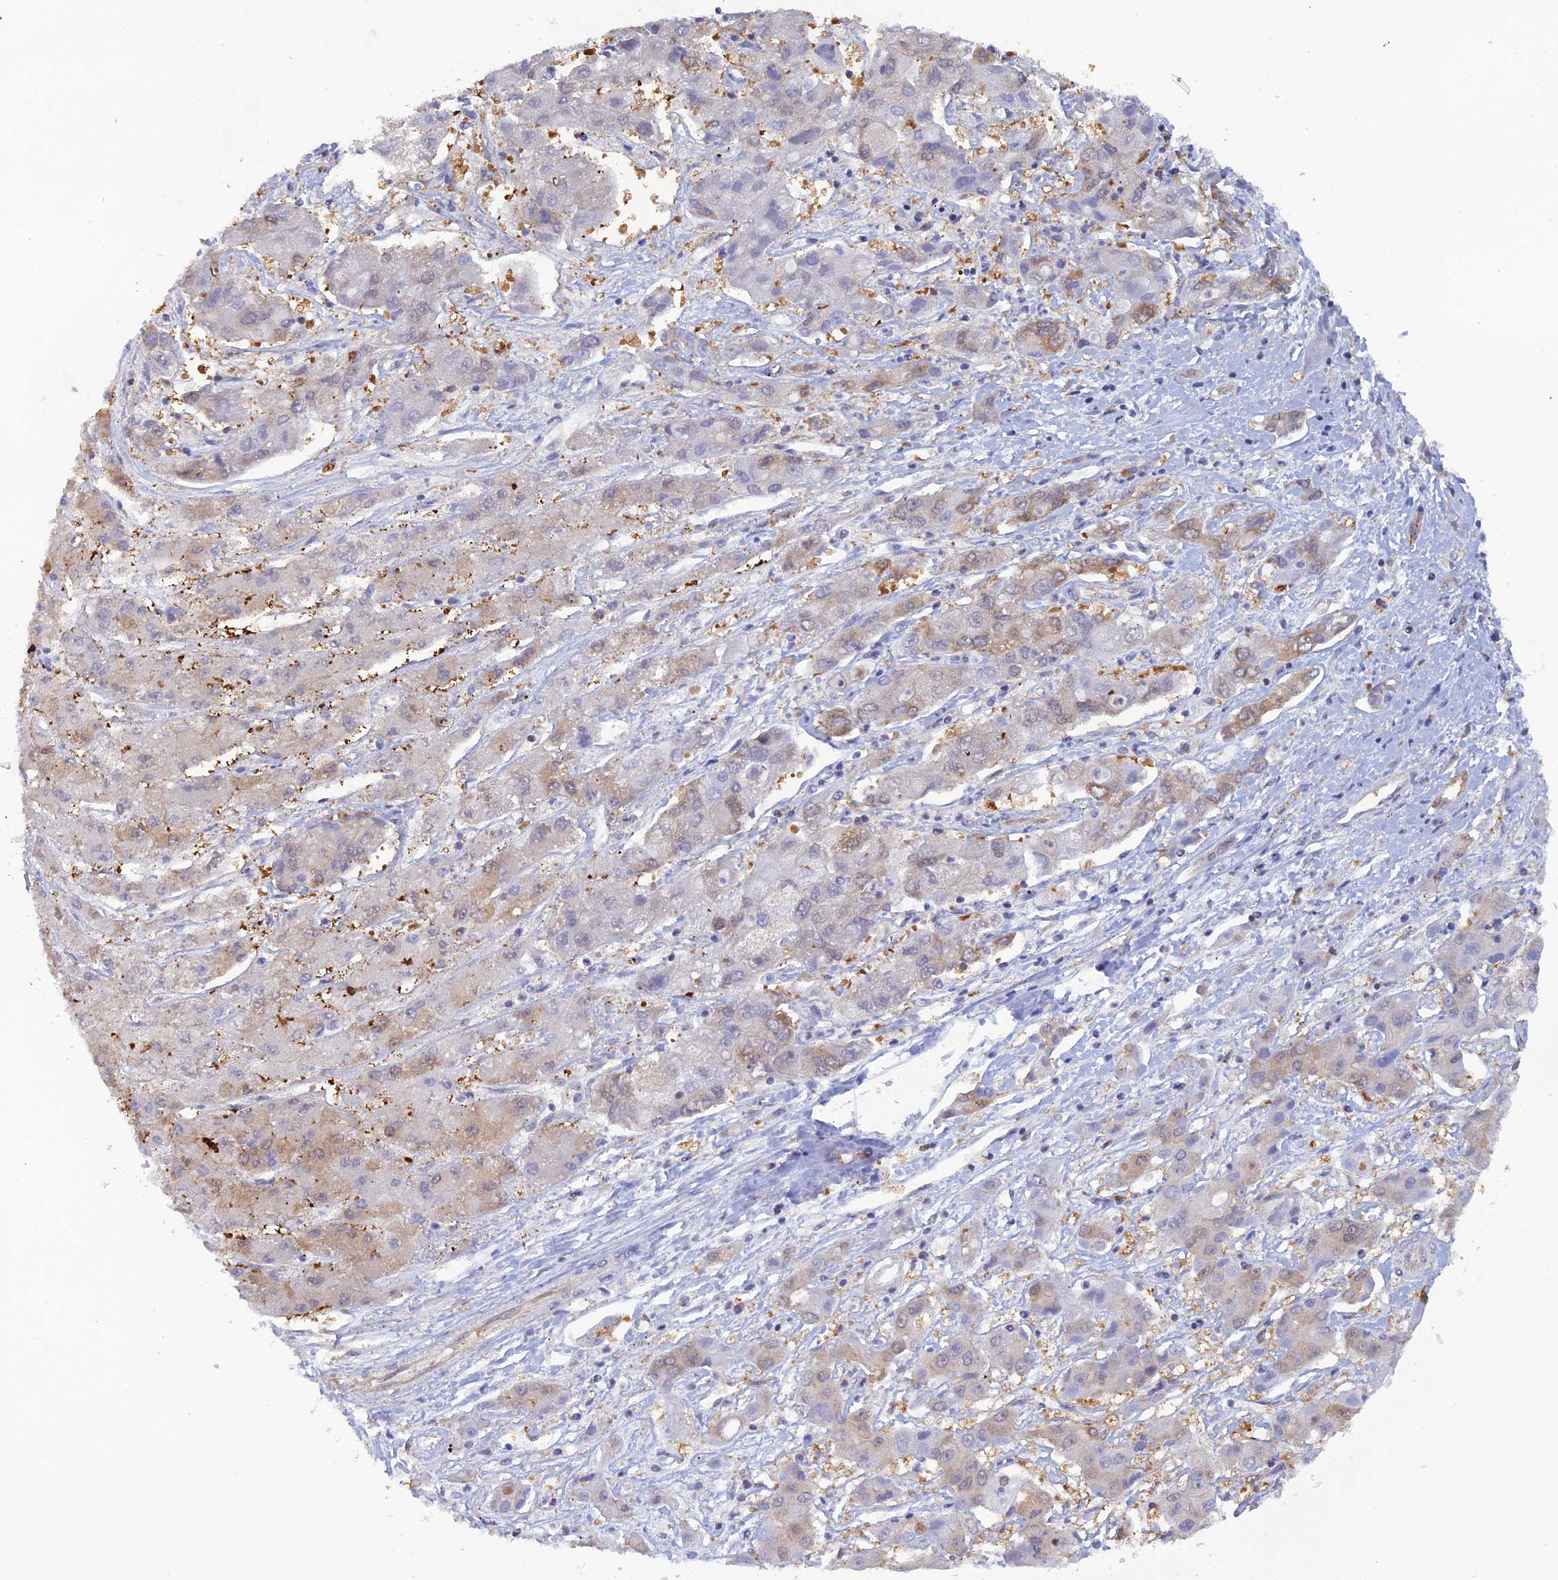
{"staining": {"intensity": "moderate", "quantity": "<25%", "location": "cytoplasmic/membranous,nuclear"}, "tissue": "liver cancer", "cell_type": "Tumor cells", "image_type": "cancer", "snomed": [{"axis": "morphology", "description": "Cholangiocarcinoma"}, {"axis": "topography", "description": "Liver"}], "caption": "Immunohistochemical staining of cholangiocarcinoma (liver) reveals moderate cytoplasmic/membranous and nuclear protein positivity in about <25% of tumor cells.", "gene": "HINT1", "patient": {"sex": "male", "age": 67}}